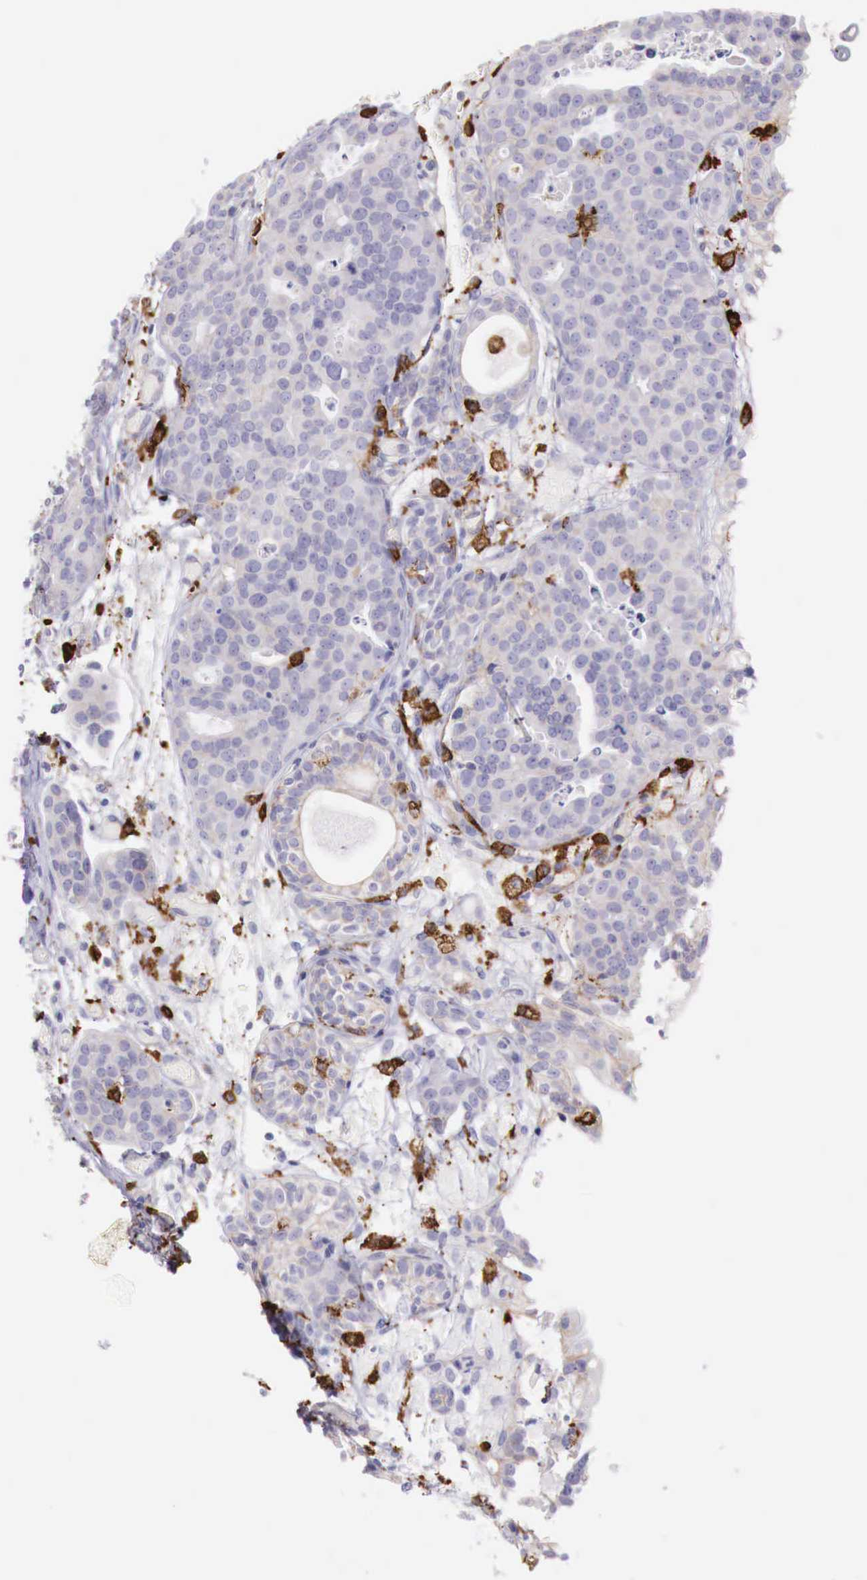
{"staining": {"intensity": "negative", "quantity": "none", "location": "none"}, "tissue": "urothelial cancer", "cell_type": "Tumor cells", "image_type": "cancer", "snomed": [{"axis": "morphology", "description": "Urothelial carcinoma, High grade"}, {"axis": "topography", "description": "Urinary bladder"}], "caption": "Immunohistochemistry (IHC) image of human urothelial carcinoma (high-grade) stained for a protein (brown), which displays no staining in tumor cells. The staining was performed using DAB to visualize the protein expression in brown, while the nuclei were stained in blue with hematoxylin (Magnification: 20x).", "gene": "MSR1", "patient": {"sex": "male", "age": 78}}